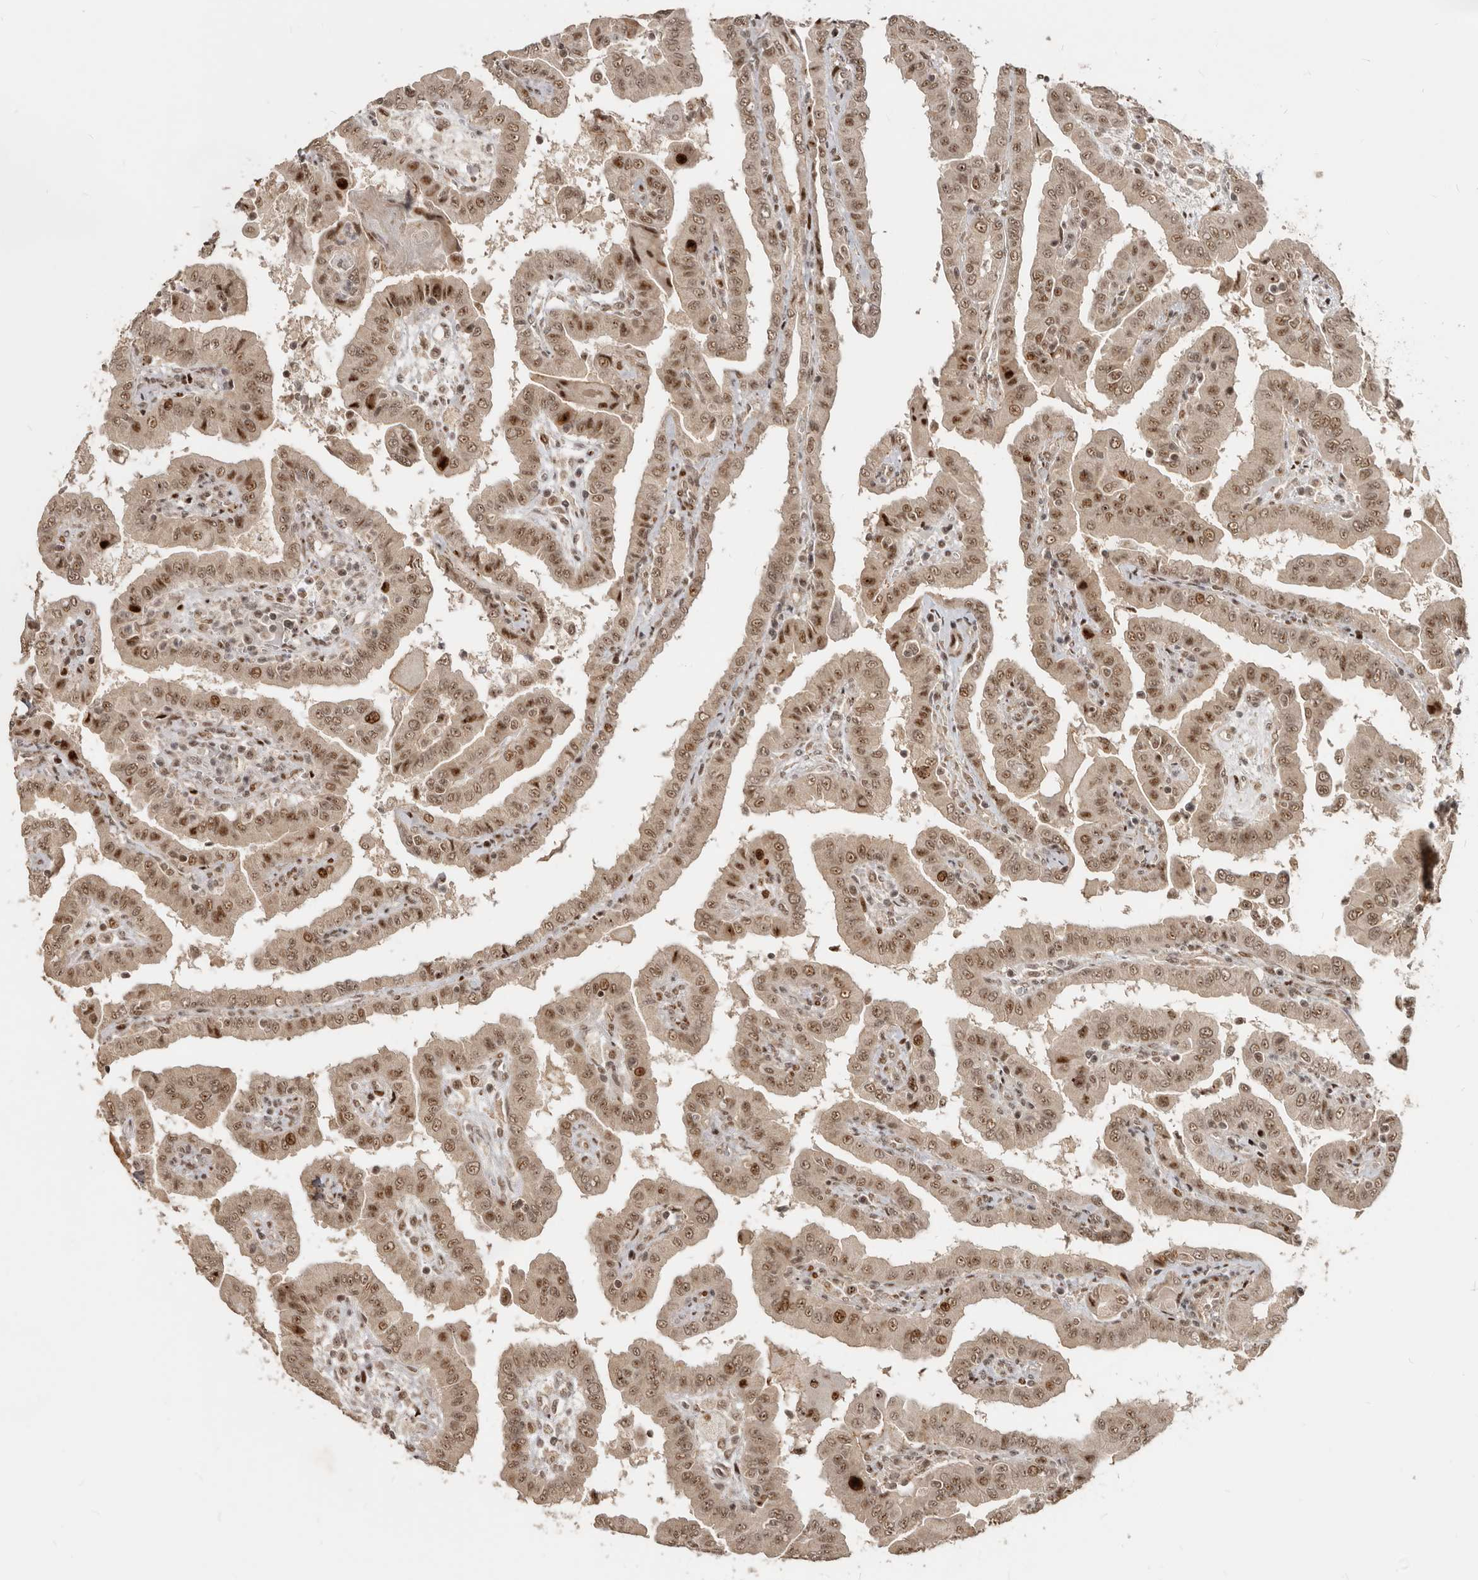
{"staining": {"intensity": "moderate", "quantity": ">75%", "location": "cytoplasmic/membranous,nuclear"}, "tissue": "thyroid cancer", "cell_type": "Tumor cells", "image_type": "cancer", "snomed": [{"axis": "morphology", "description": "Papillary adenocarcinoma, NOS"}, {"axis": "topography", "description": "Thyroid gland"}], "caption": "There is medium levels of moderate cytoplasmic/membranous and nuclear positivity in tumor cells of papillary adenocarcinoma (thyroid), as demonstrated by immunohistochemical staining (brown color).", "gene": "GPBP1L1", "patient": {"sex": "male", "age": 33}}